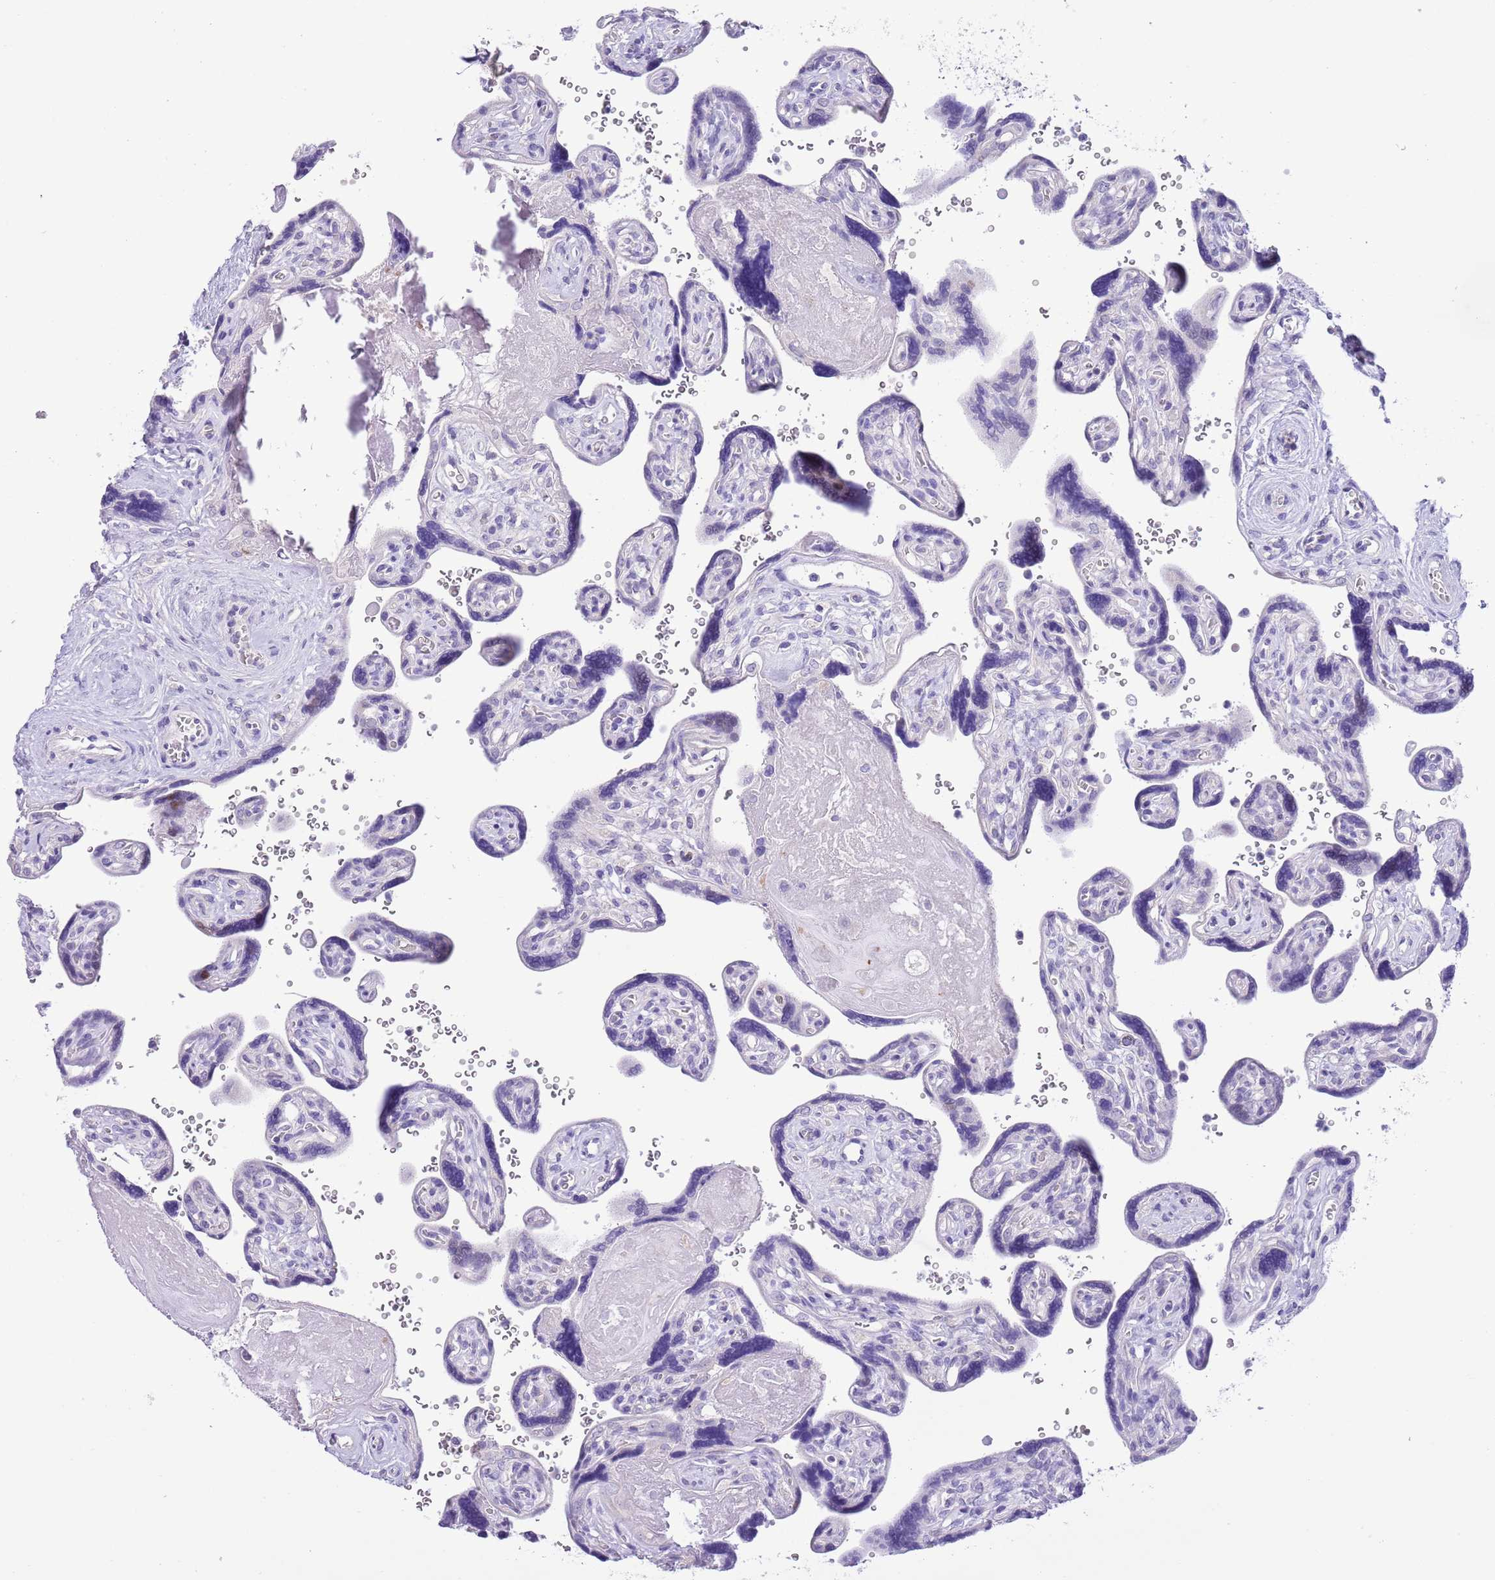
{"staining": {"intensity": "negative", "quantity": "none", "location": "none"}, "tissue": "placenta", "cell_type": "Trophoblastic cells", "image_type": "normal", "snomed": [{"axis": "morphology", "description": "Normal tissue, NOS"}, {"axis": "topography", "description": "Placenta"}], "caption": "This is an immunohistochemistry (IHC) photomicrograph of unremarkable human placenta. There is no expression in trophoblastic cells.", "gene": "CLEC2A", "patient": {"sex": "female", "age": 39}}